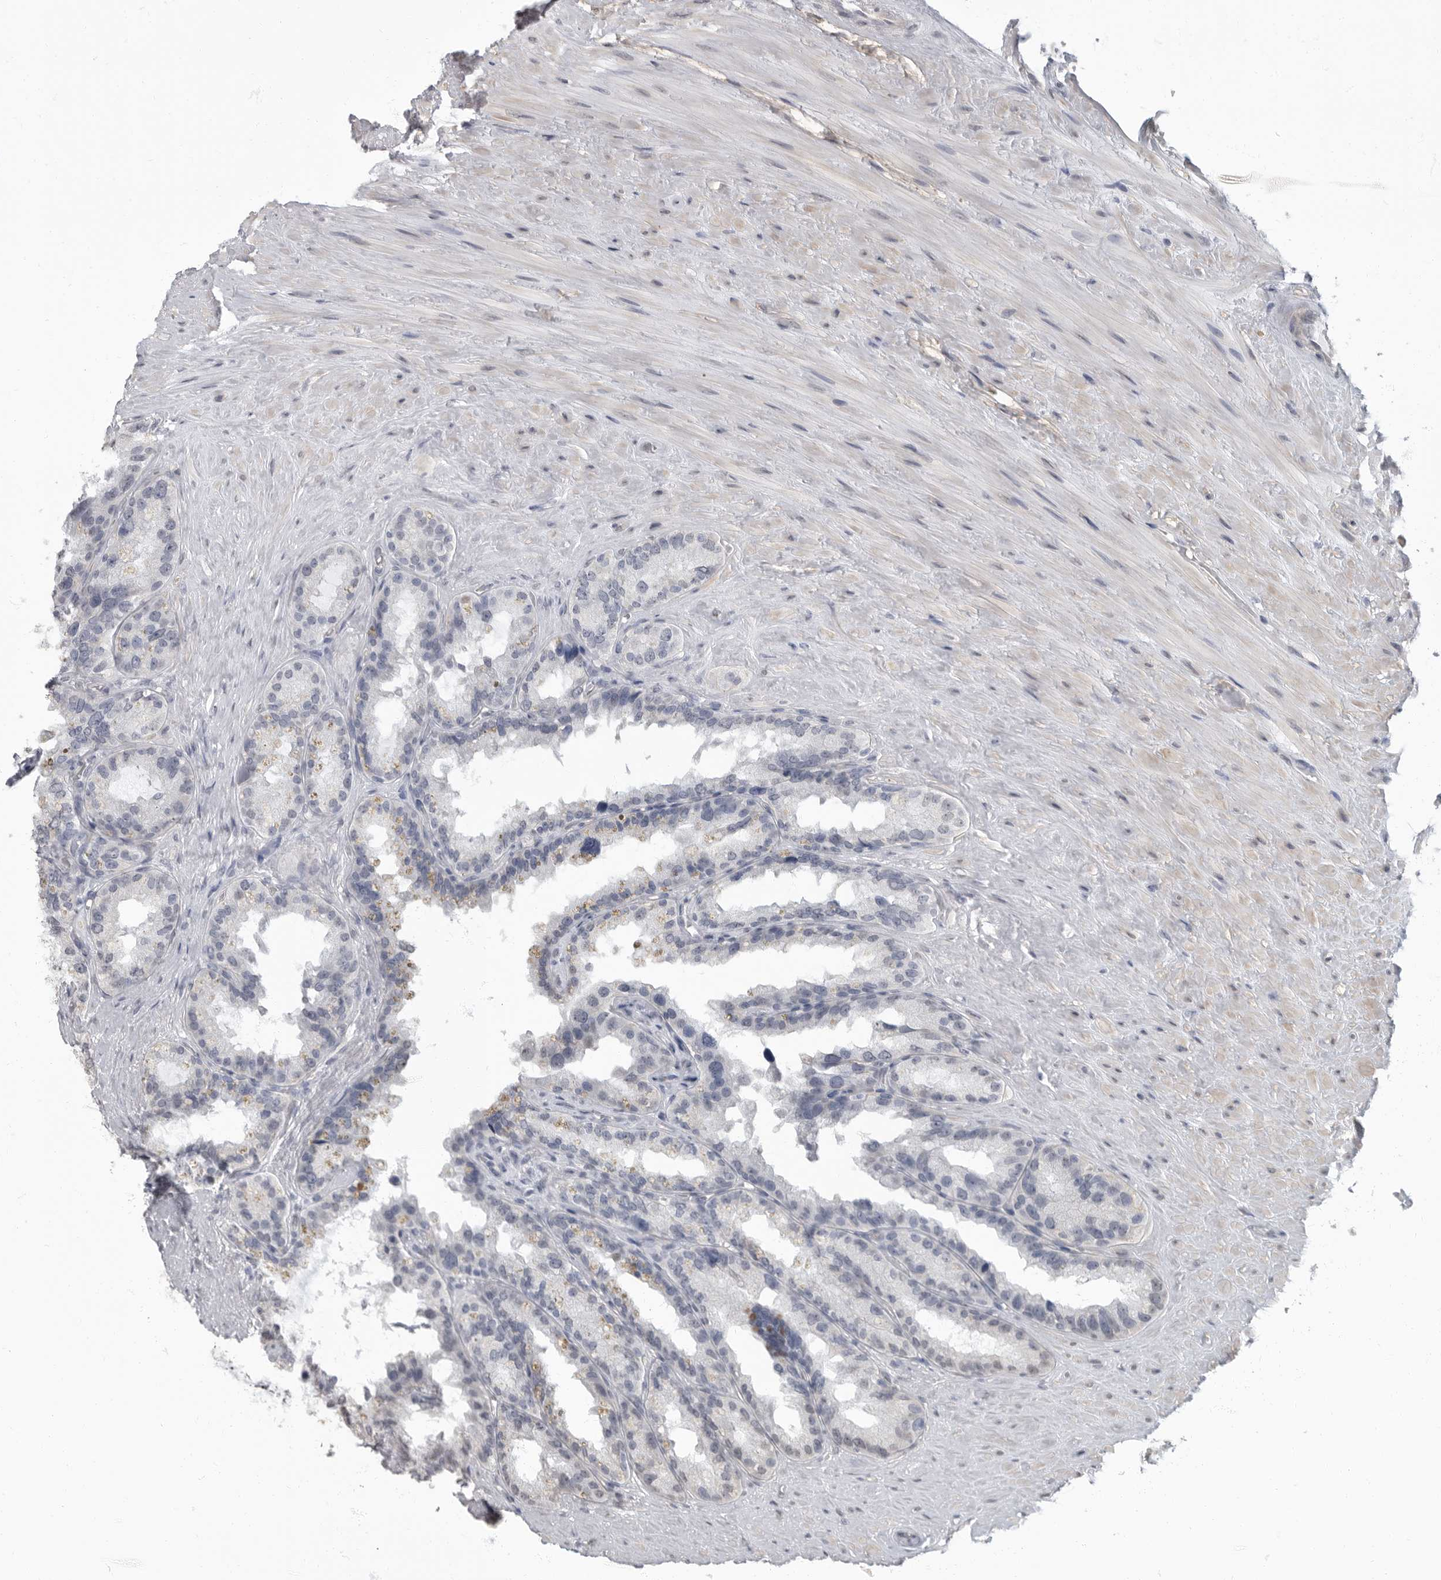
{"staining": {"intensity": "negative", "quantity": "none", "location": "none"}, "tissue": "seminal vesicle", "cell_type": "Glandular cells", "image_type": "normal", "snomed": [{"axis": "morphology", "description": "Normal tissue, NOS"}, {"axis": "topography", "description": "Seminal veicle"}], "caption": "This is a image of immunohistochemistry staining of benign seminal vesicle, which shows no expression in glandular cells. The staining was performed using DAB to visualize the protein expression in brown, while the nuclei were stained in blue with hematoxylin (Magnification: 20x).", "gene": "ARHGEF10", "patient": {"sex": "male", "age": 80}}